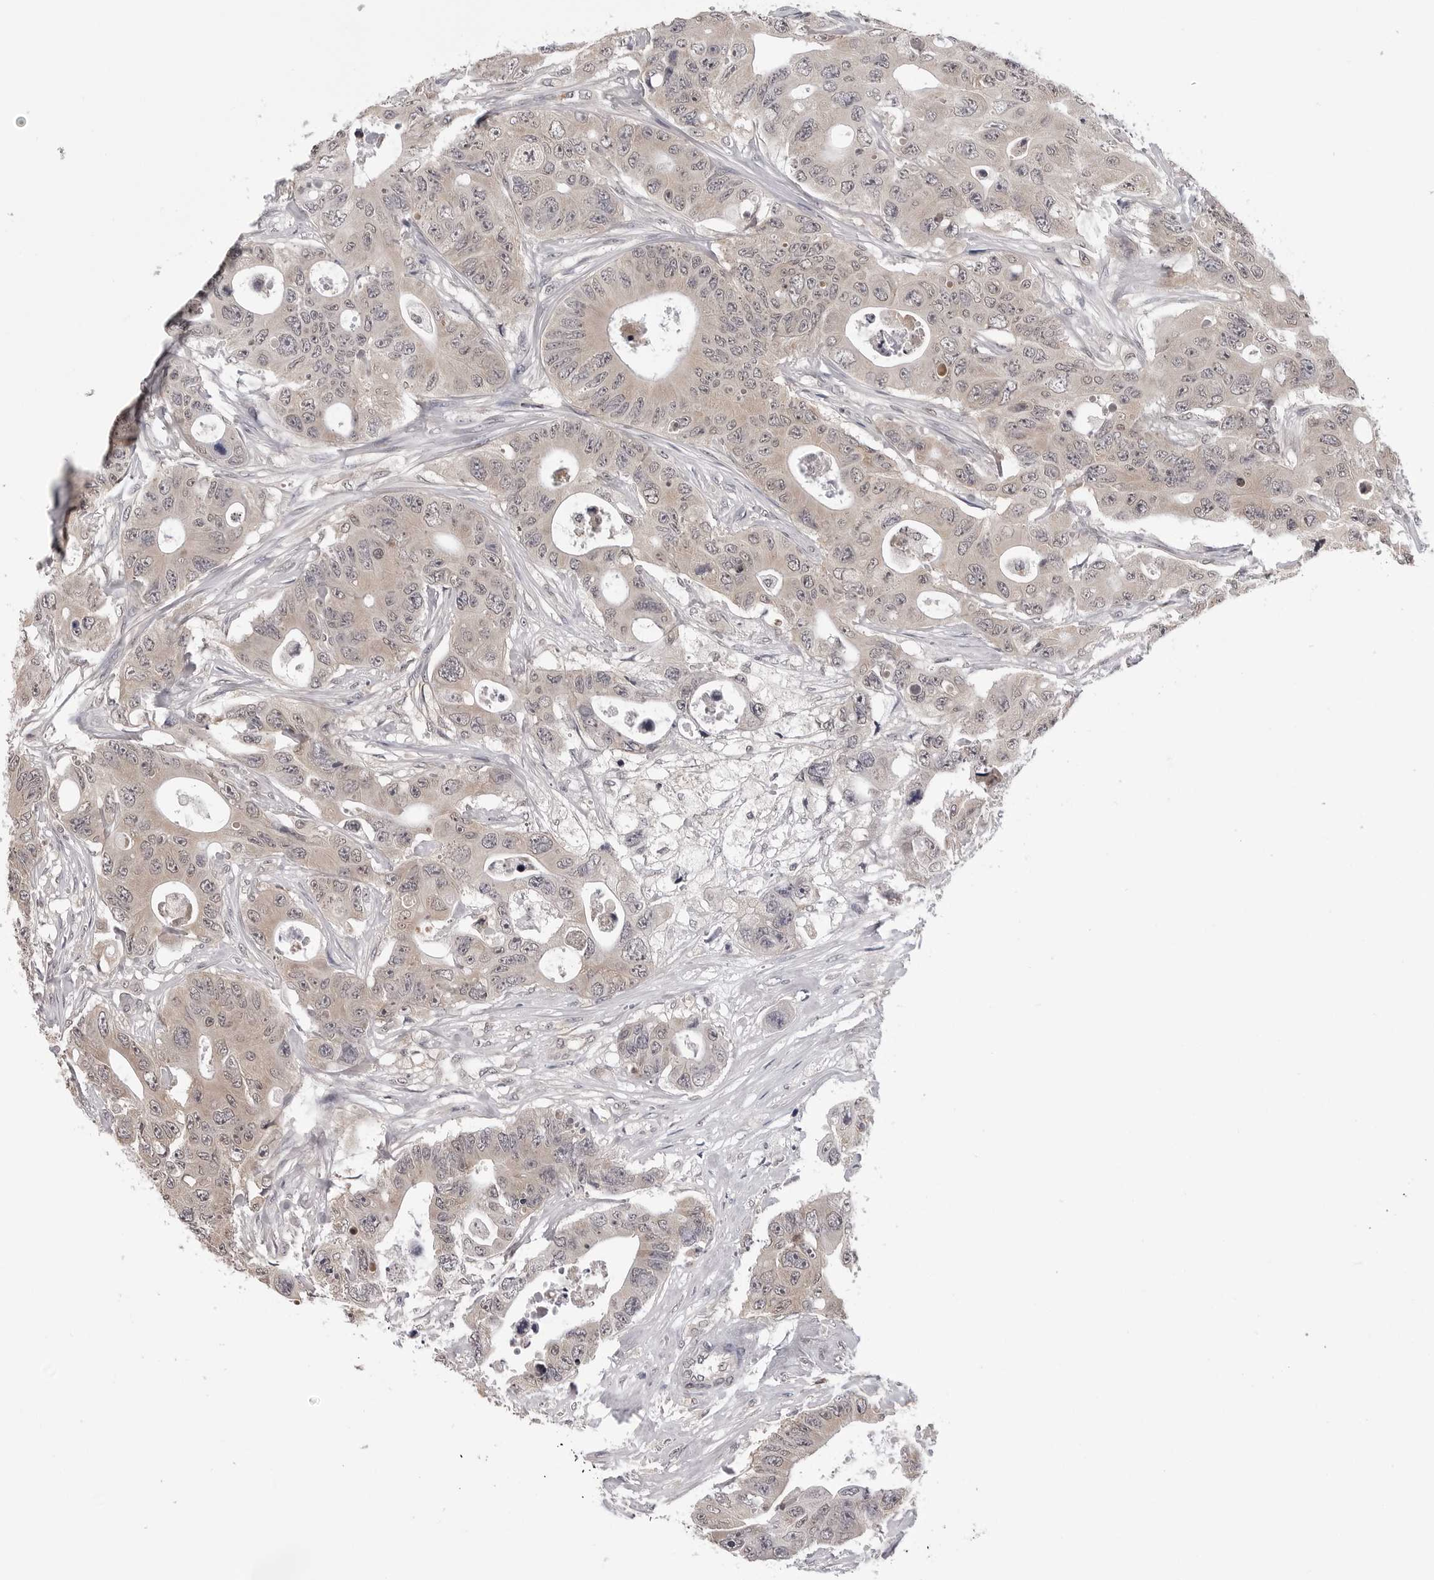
{"staining": {"intensity": "negative", "quantity": "none", "location": "none"}, "tissue": "colorectal cancer", "cell_type": "Tumor cells", "image_type": "cancer", "snomed": [{"axis": "morphology", "description": "Adenocarcinoma, NOS"}, {"axis": "topography", "description": "Colon"}], "caption": "IHC of colorectal cancer exhibits no expression in tumor cells.", "gene": "CDK20", "patient": {"sex": "female", "age": 46}}